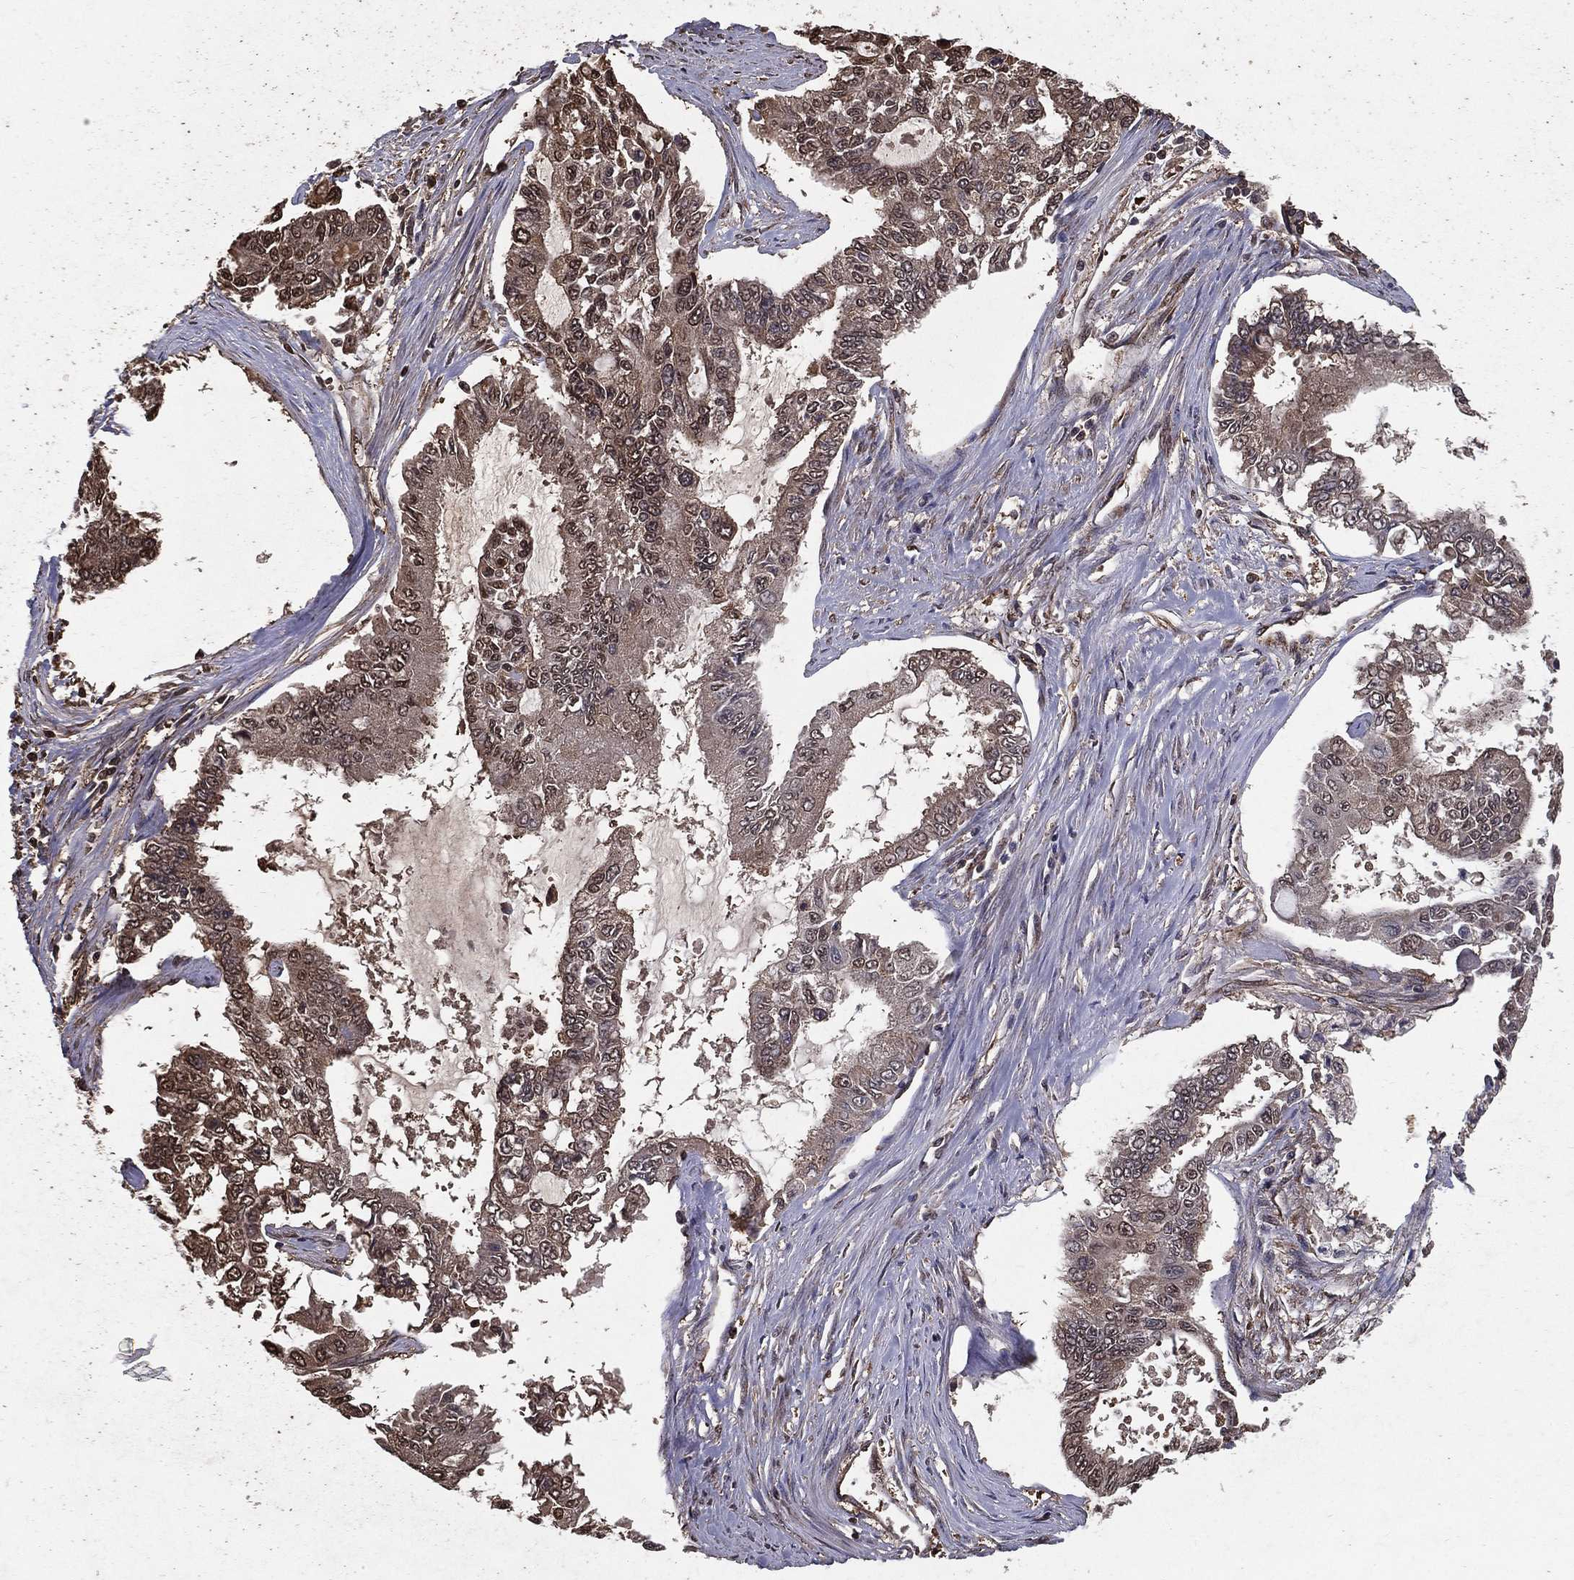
{"staining": {"intensity": "weak", "quantity": "<25%", "location": "cytoplasmic/membranous"}, "tissue": "endometrial cancer", "cell_type": "Tumor cells", "image_type": "cancer", "snomed": [{"axis": "morphology", "description": "Adenocarcinoma, NOS"}, {"axis": "topography", "description": "Uterus"}], "caption": "The IHC histopathology image has no significant positivity in tumor cells of adenocarcinoma (endometrial) tissue.", "gene": "CERS2", "patient": {"sex": "female", "age": 59}}